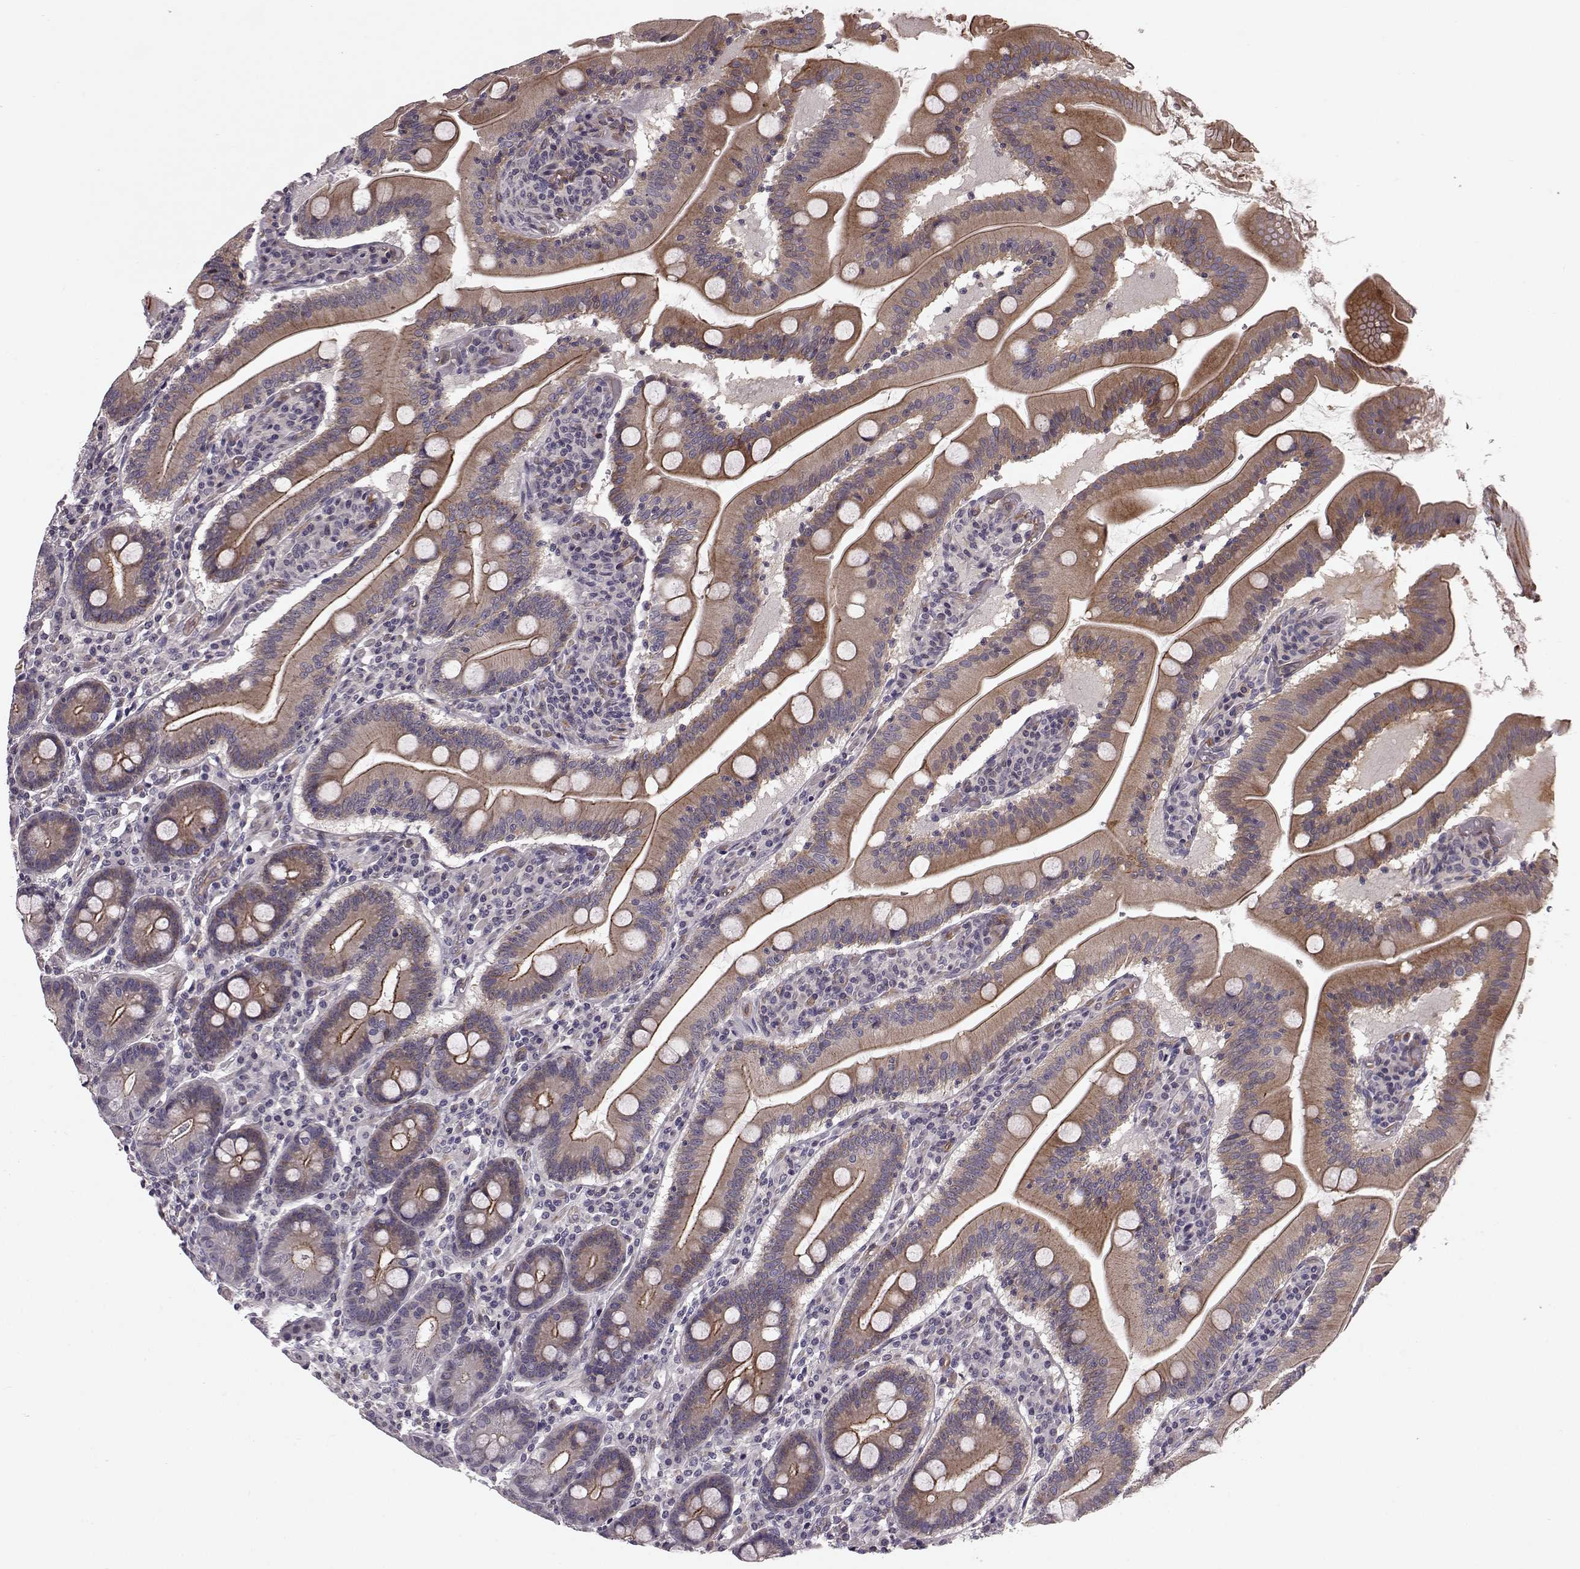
{"staining": {"intensity": "moderate", "quantity": "25%-75%", "location": "cytoplasmic/membranous"}, "tissue": "small intestine", "cell_type": "Glandular cells", "image_type": "normal", "snomed": [{"axis": "morphology", "description": "Normal tissue, NOS"}, {"axis": "topography", "description": "Small intestine"}], "caption": "The micrograph displays a brown stain indicating the presence of a protein in the cytoplasmic/membranous of glandular cells in small intestine. The staining is performed using DAB brown chromogen to label protein expression. The nuclei are counter-stained blue using hematoxylin.", "gene": "SLC22A18", "patient": {"sex": "male", "age": 37}}